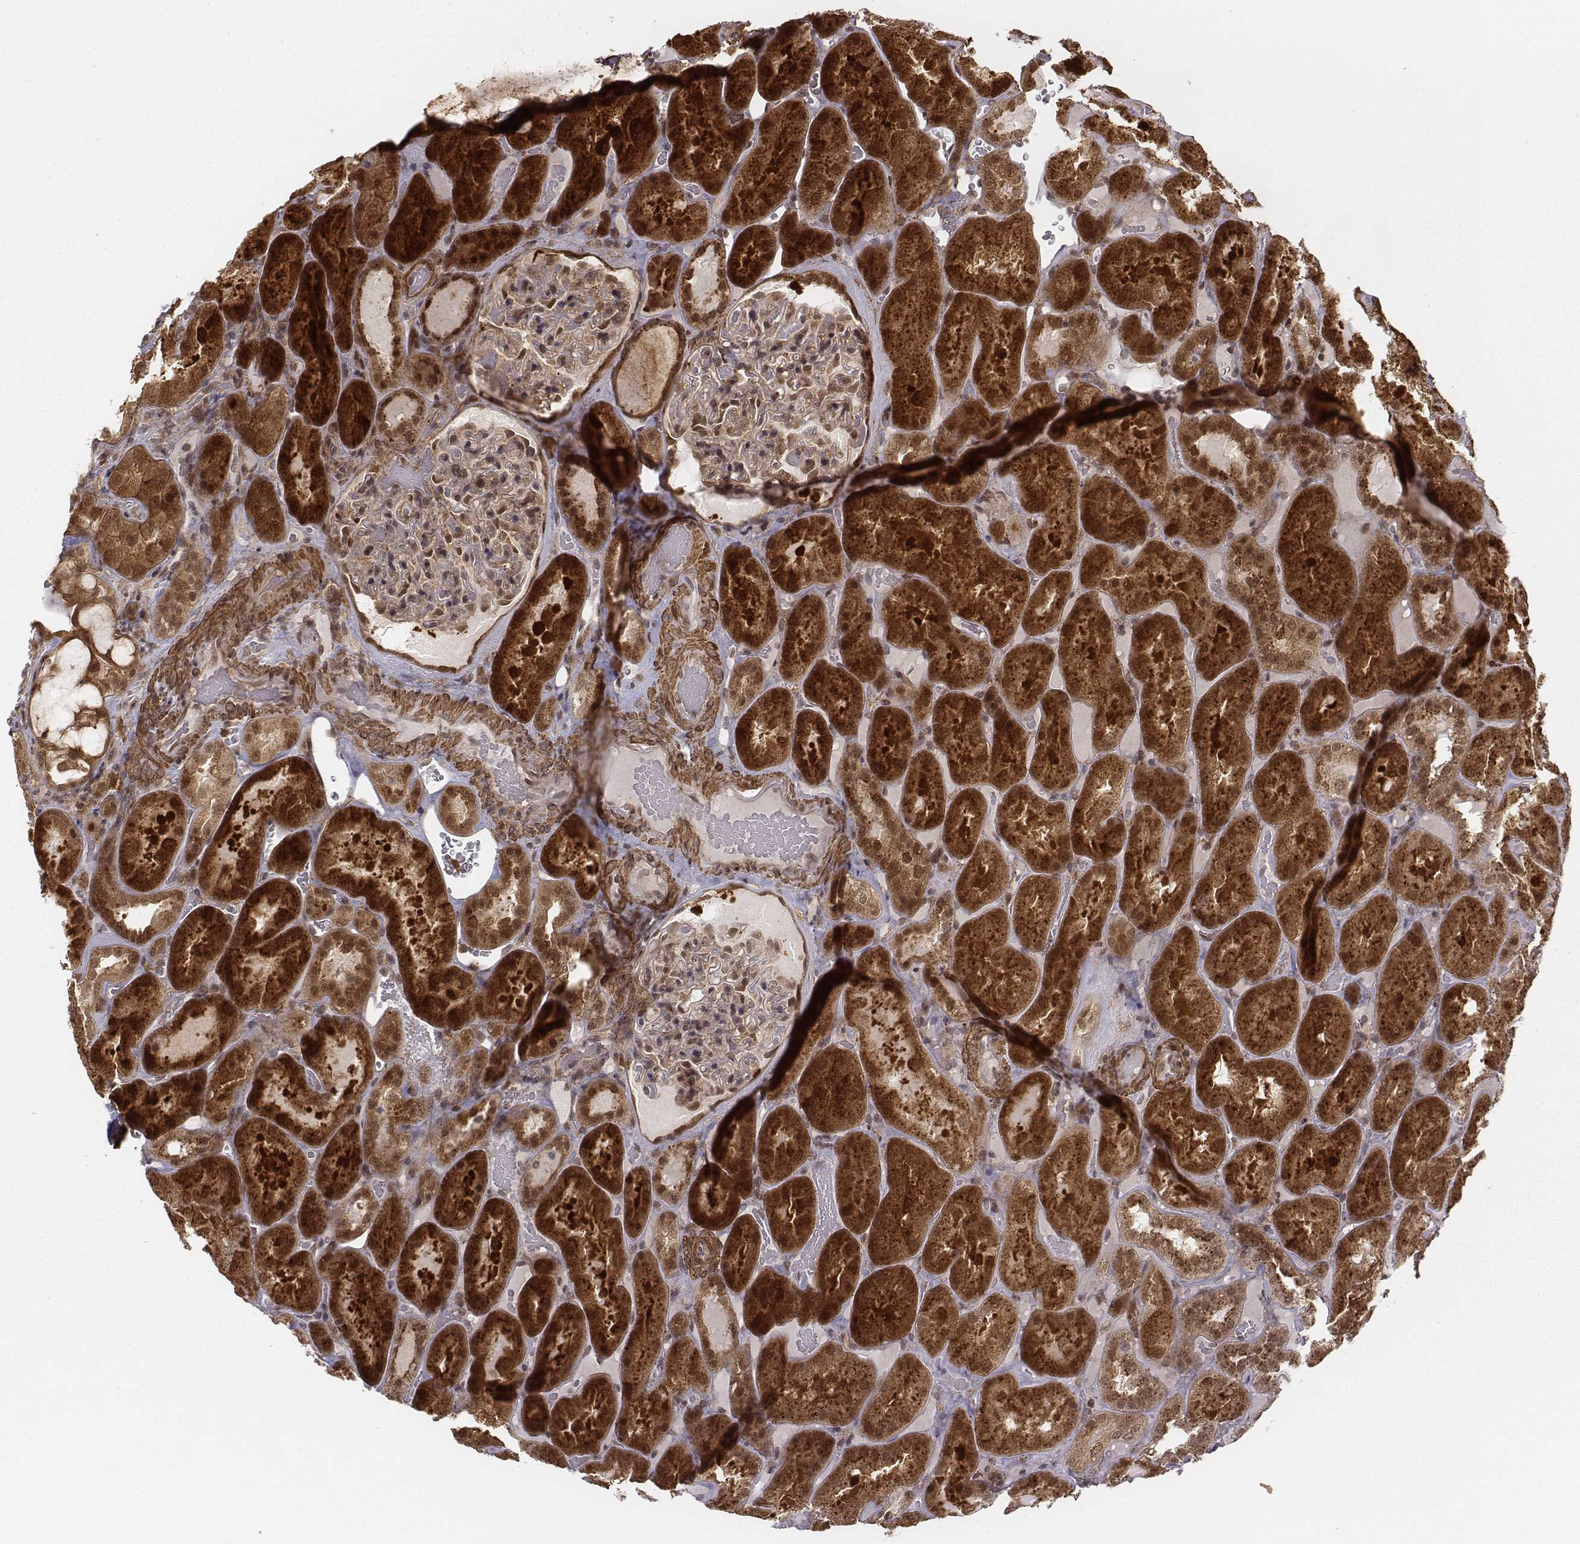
{"staining": {"intensity": "moderate", "quantity": "25%-75%", "location": "cytoplasmic/membranous,nuclear"}, "tissue": "kidney", "cell_type": "Cells in glomeruli", "image_type": "normal", "snomed": [{"axis": "morphology", "description": "Normal tissue, NOS"}, {"axis": "topography", "description": "Kidney"}], "caption": "Protein analysis of unremarkable kidney shows moderate cytoplasmic/membranous,nuclear positivity in approximately 25%-75% of cells in glomeruli. (DAB (3,3'-diaminobenzidine) IHC with brightfield microscopy, high magnification).", "gene": "ZFYVE19", "patient": {"sex": "male", "age": 73}}